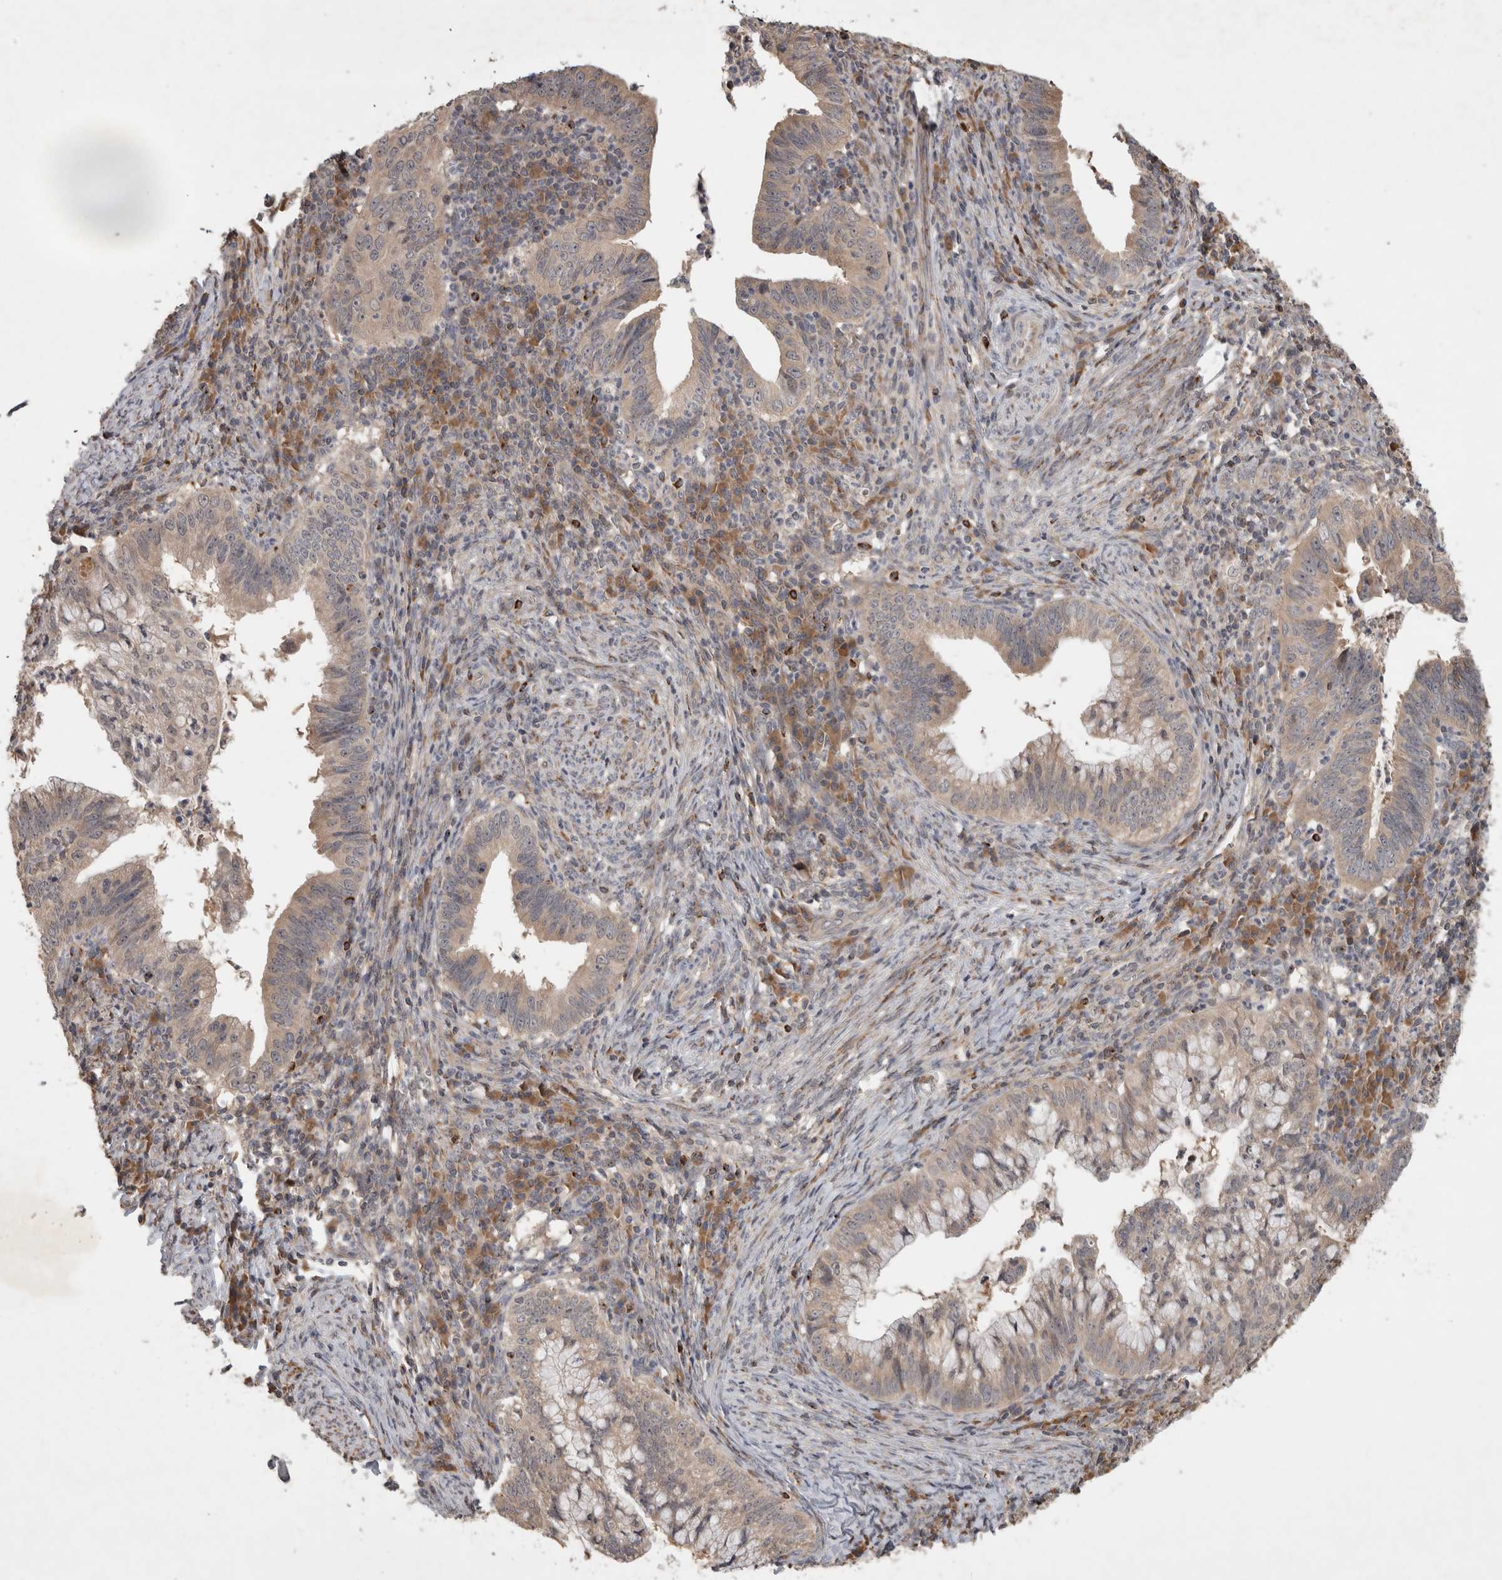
{"staining": {"intensity": "weak", "quantity": "25%-75%", "location": "cytoplasmic/membranous"}, "tissue": "cervical cancer", "cell_type": "Tumor cells", "image_type": "cancer", "snomed": [{"axis": "morphology", "description": "Adenocarcinoma, NOS"}, {"axis": "topography", "description": "Cervix"}], "caption": "Weak cytoplasmic/membranous protein positivity is seen in approximately 25%-75% of tumor cells in cervical cancer (adenocarcinoma). The staining was performed using DAB, with brown indicating positive protein expression. Nuclei are stained blue with hematoxylin.", "gene": "SERAC1", "patient": {"sex": "female", "age": 36}}